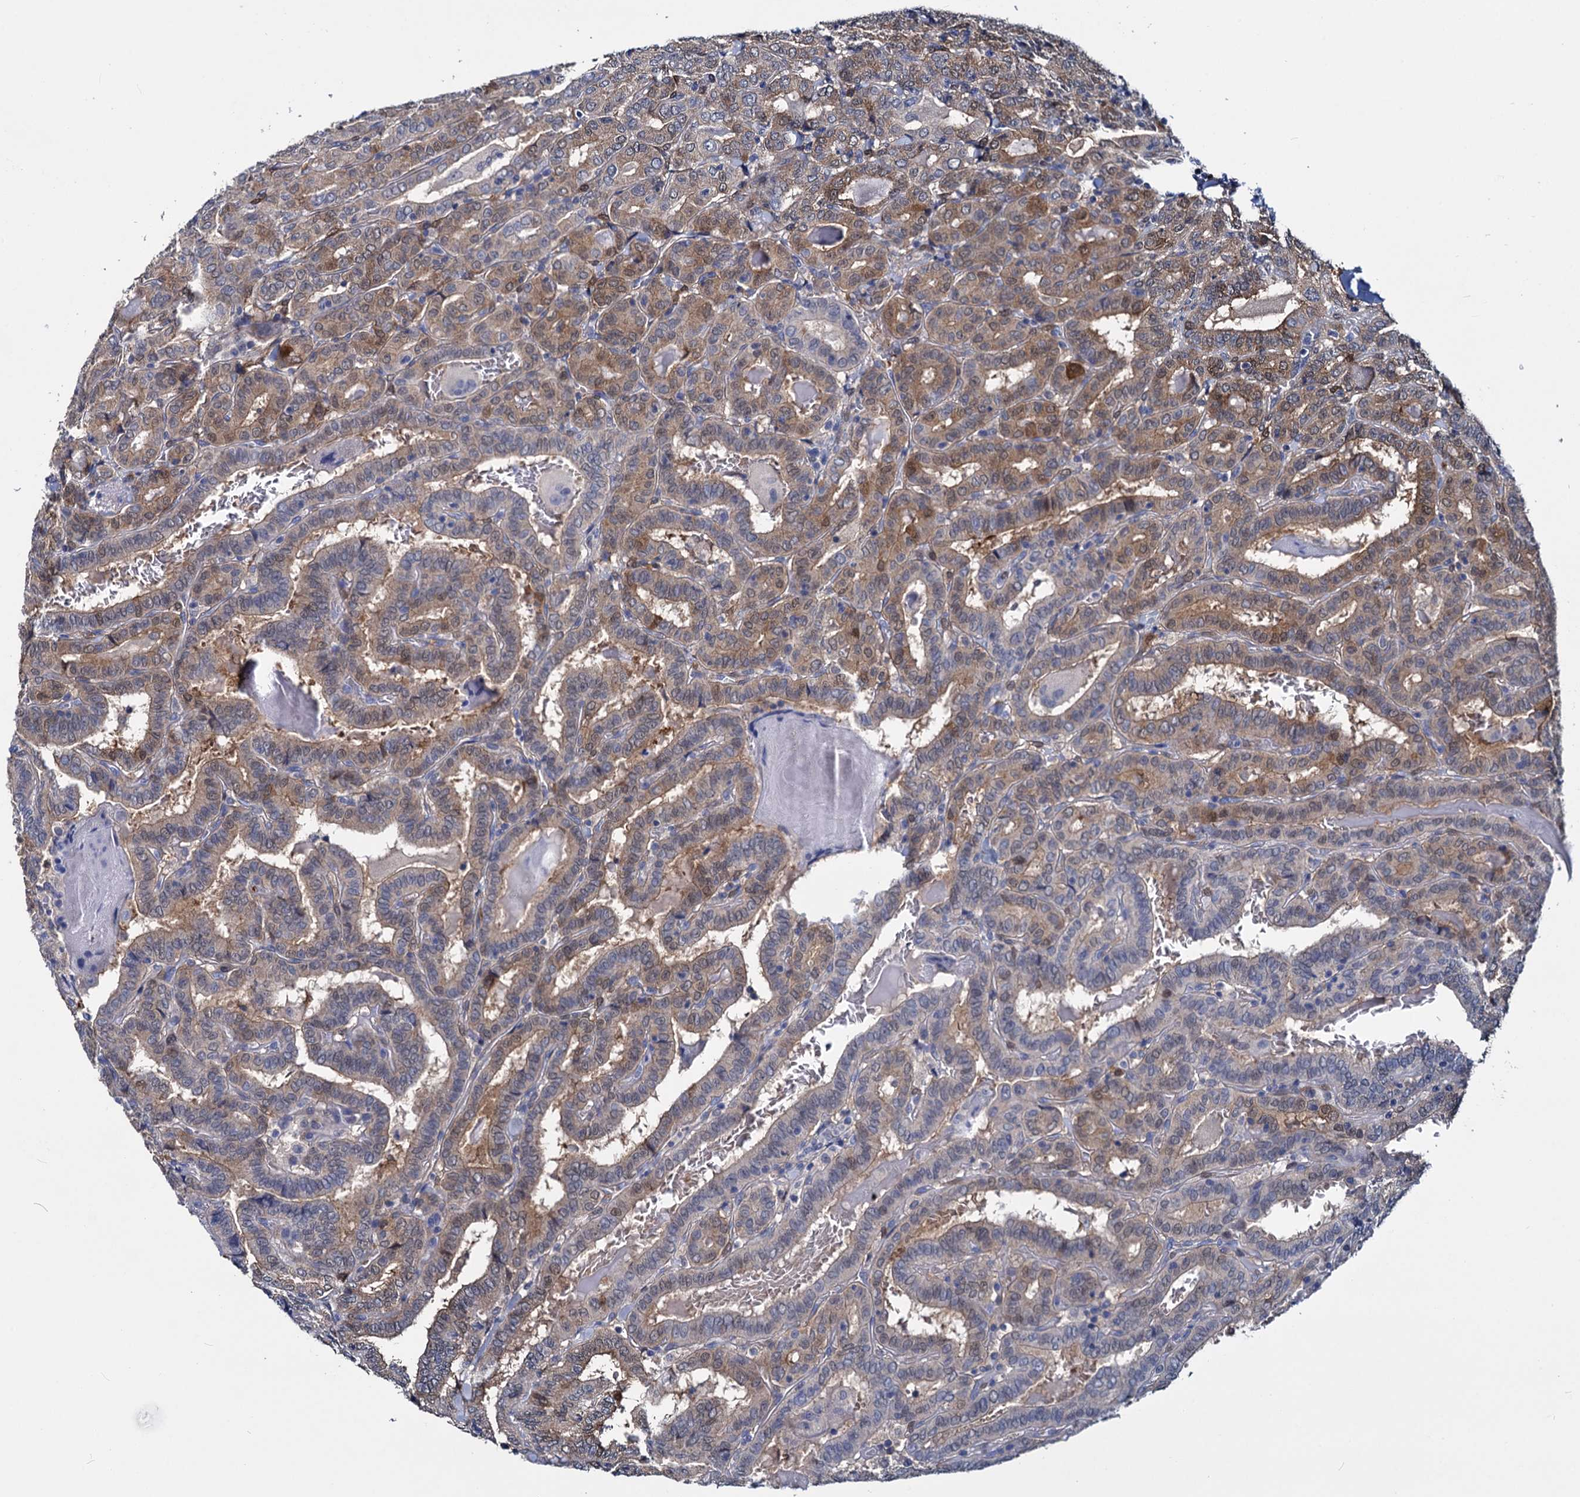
{"staining": {"intensity": "moderate", "quantity": "<25%", "location": "cytoplasmic/membranous"}, "tissue": "thyroid cancer", "cell_type": "Tumor cells", "image_type": "cancer", "snomed": [{"axis": "morphology", "description": "Papillary adenocarcinoma, NOS"}, {"axis": "topography", "description": "Thyroid gland"}], "caption": "DAB (3,3'-diaminobenzidine) immunohistochemical staining of human thyroid cancer exhibits moderate cytoplasmic/membranous protein positivity in approximately <25% of tumor cells.", "gene": "GSTM3", "patient": {"sex": "female", "age": 72}}